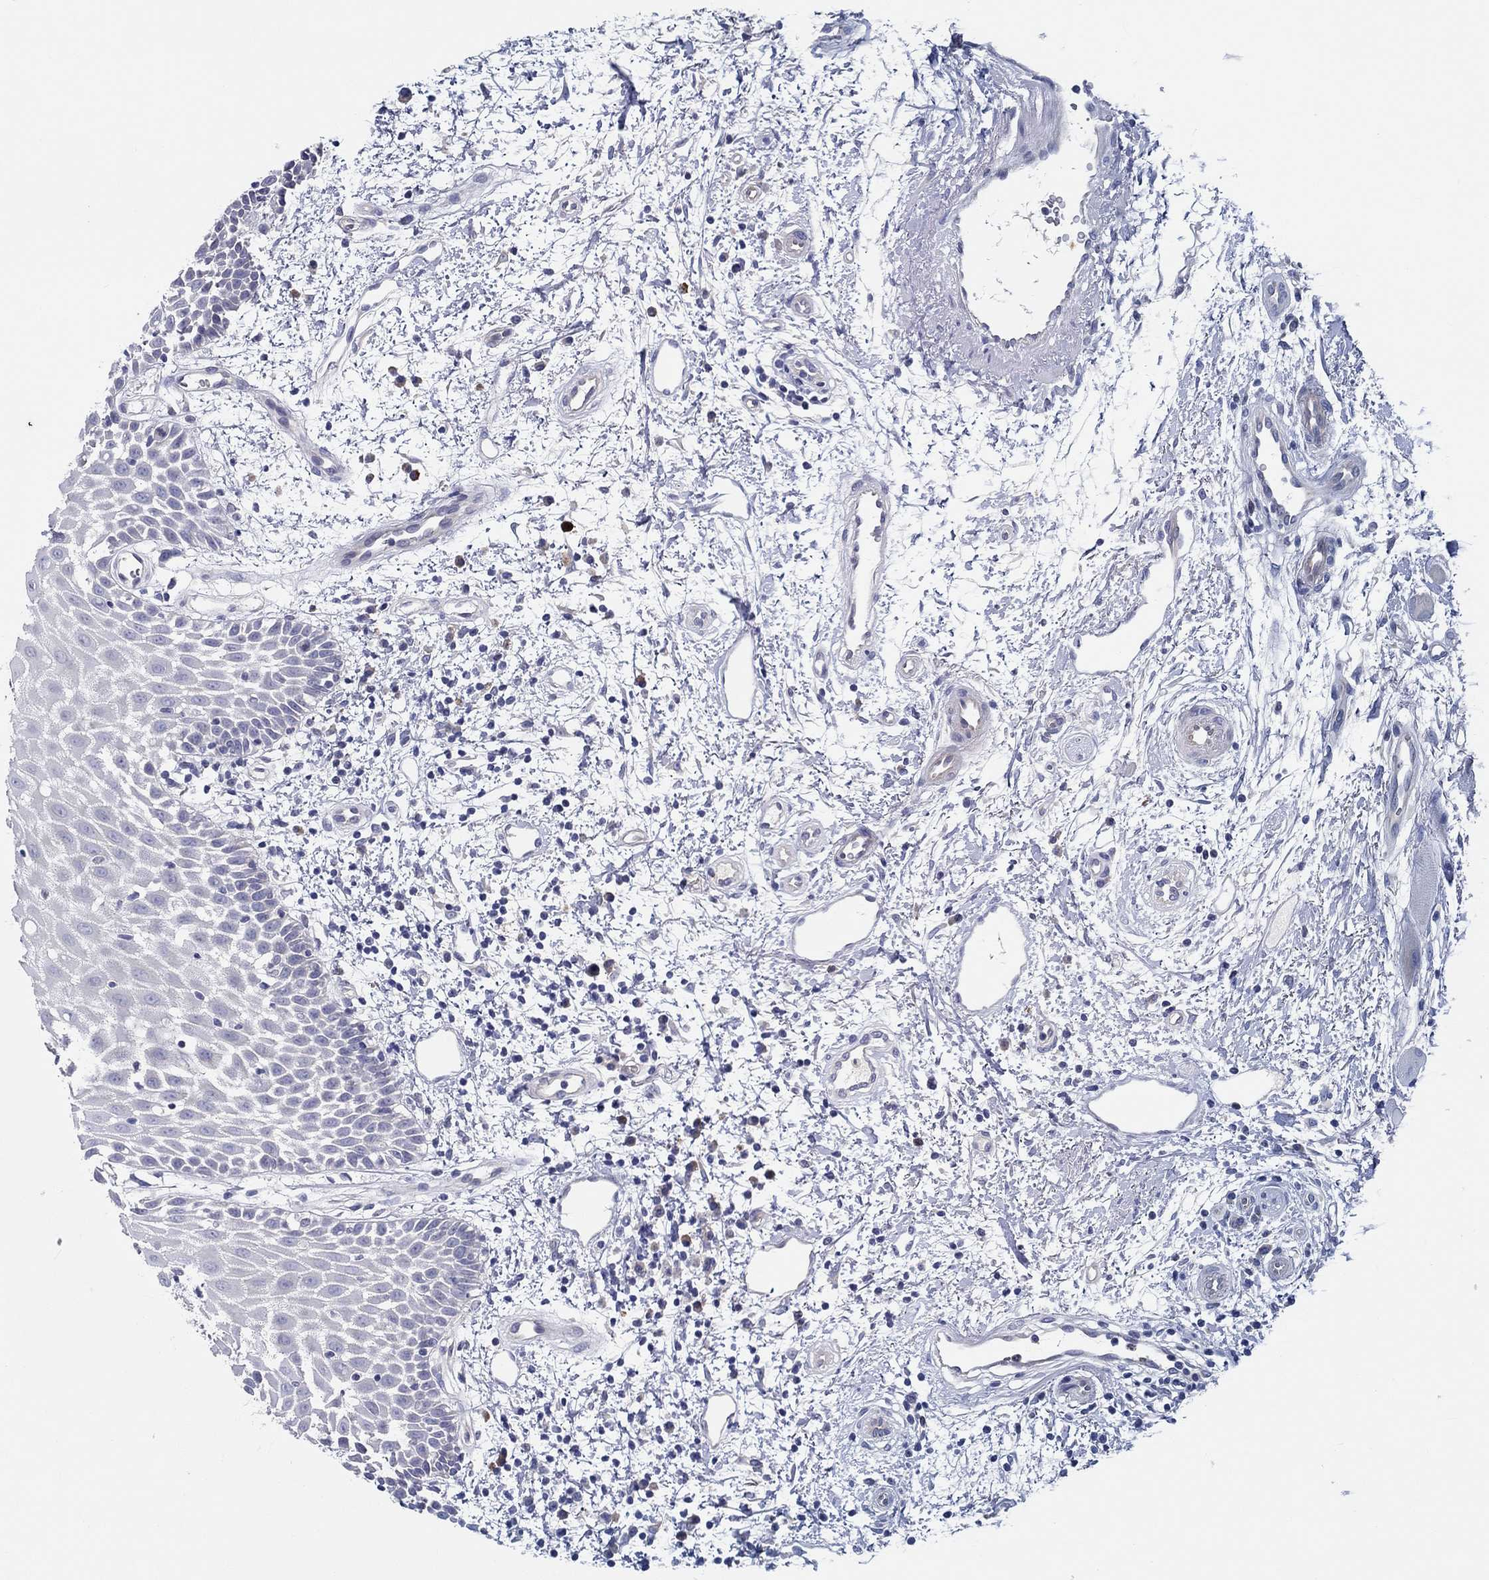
{"staining": {"intensity": "negative", "quantity": "none", "location": "none"}, "tissue": "oral mucosa", "cell_type": "Squamous epithelial cells", "image_type": "normal", "snomed": [{"axis": "morphology", "description": "Normal tissue, NOS"}, {"axis": "morphology", "description": "Squamous cell carcinoma, NOS"}, {"axis": "topography", "description": "Oral tissue"}, {"axis": "topography", "description": "Head-Neck"}], "caption": "DAB immunohistochemical staining of unremarkable oral mucosa demonstrates no significant staining in squamous epithelial cells.", "gene": "ABCG4", "patient": {"sex": "female", "age": 75}}